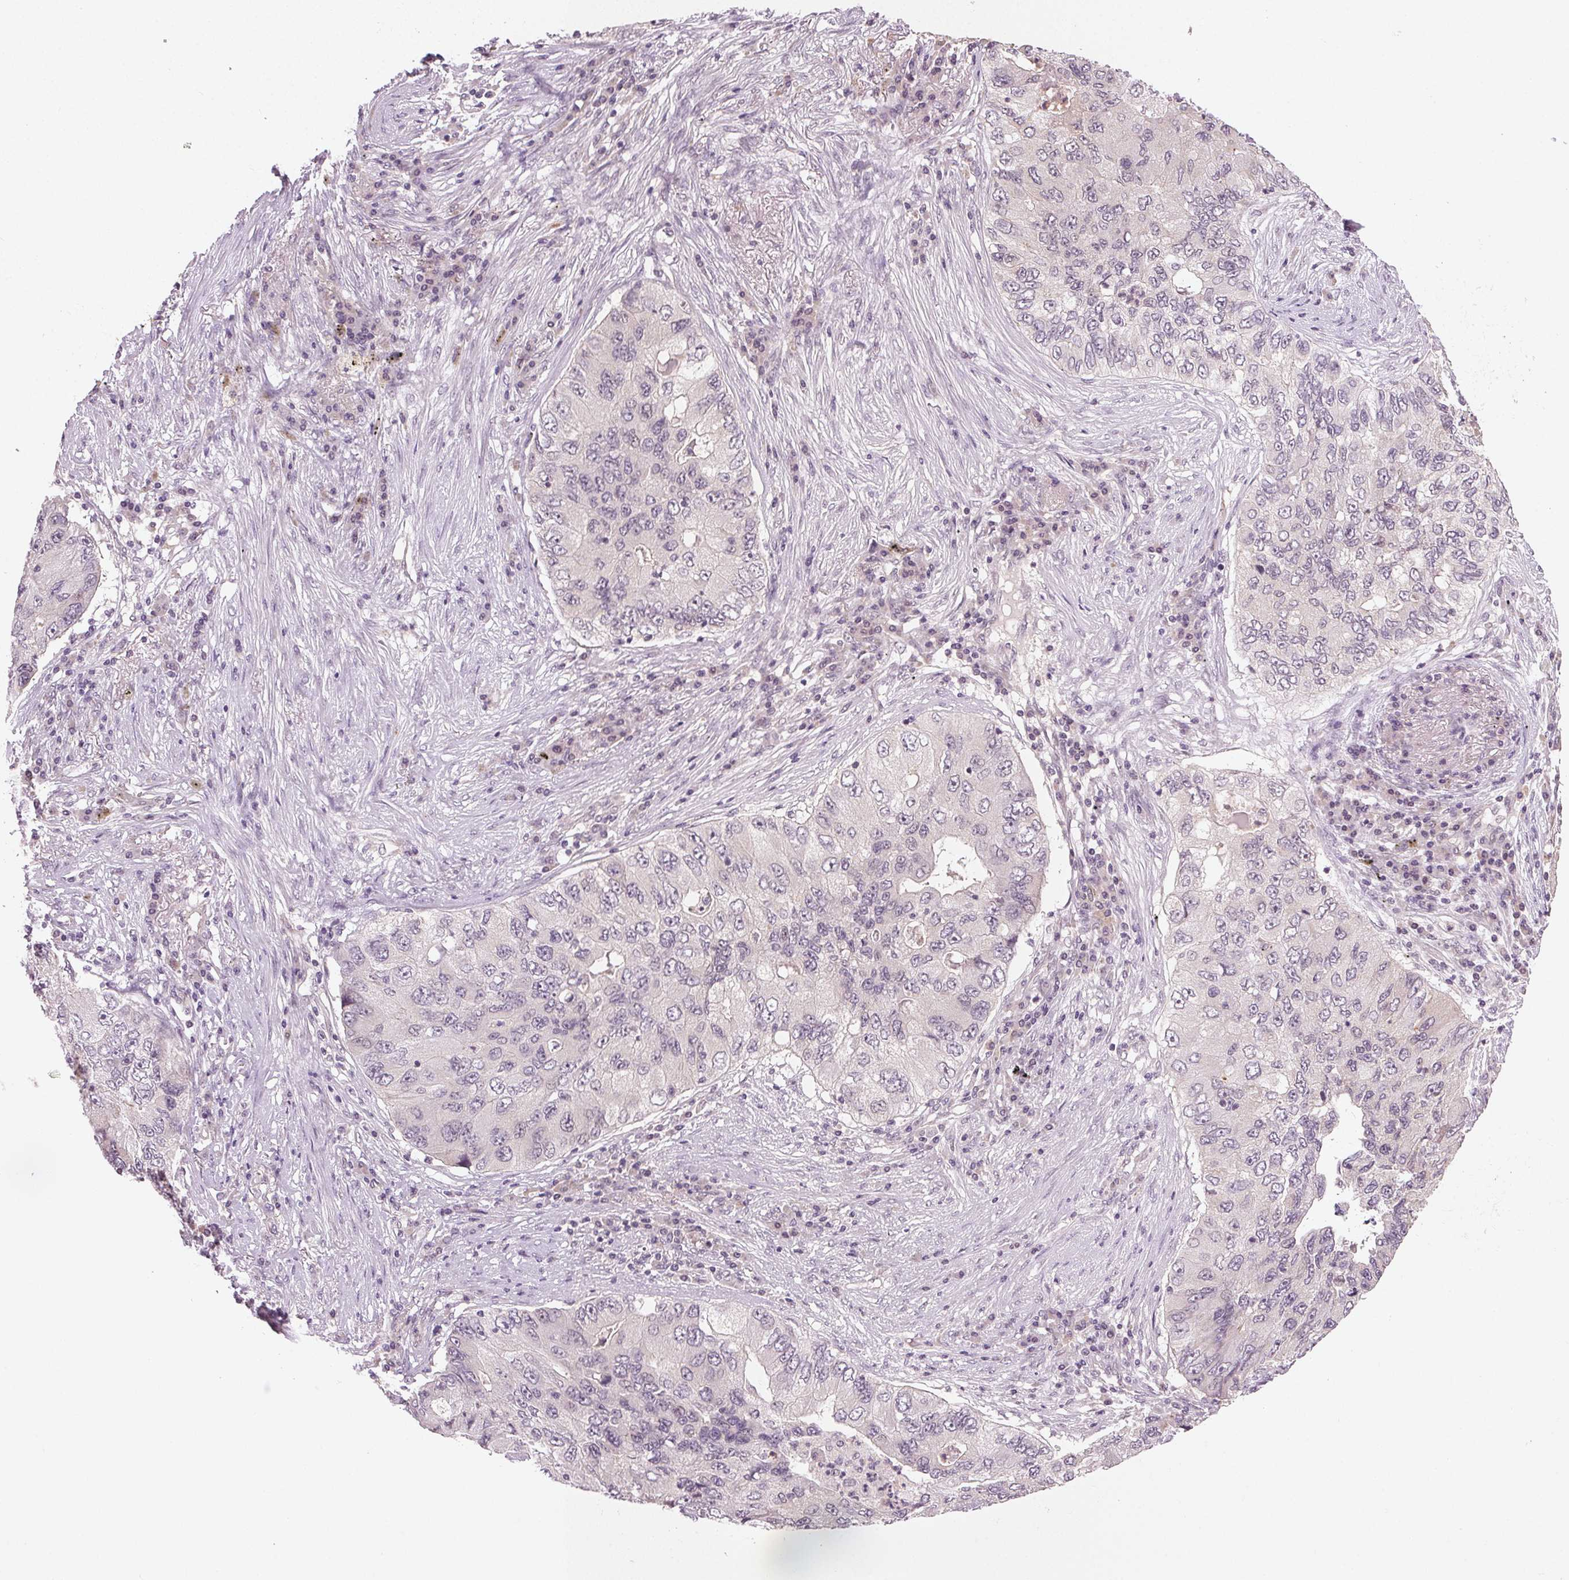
{"staining": {"intensity": "negative", "quantity": "none", "location": "none"}, "tissue": "lung cancer", "cell_type": "Tumor cells", "image_type": "cancer", "snomed": [{"axis": "morphology", "description": "Adenocarcinoma, NOS"}, {"axis": "morphology", "description": "Adenocarcinoma, metastatic, NOS"}, {"axis": "topography", "description": "Lymph node"}, {"axis": "topography", "description": "Lung"}], "caption": "An image of human metastatic adenocarcinoma (lung) is negative for staining in tumor cells.", "gene": "TUB", "patient": {"sex": "female", "age": 54}}